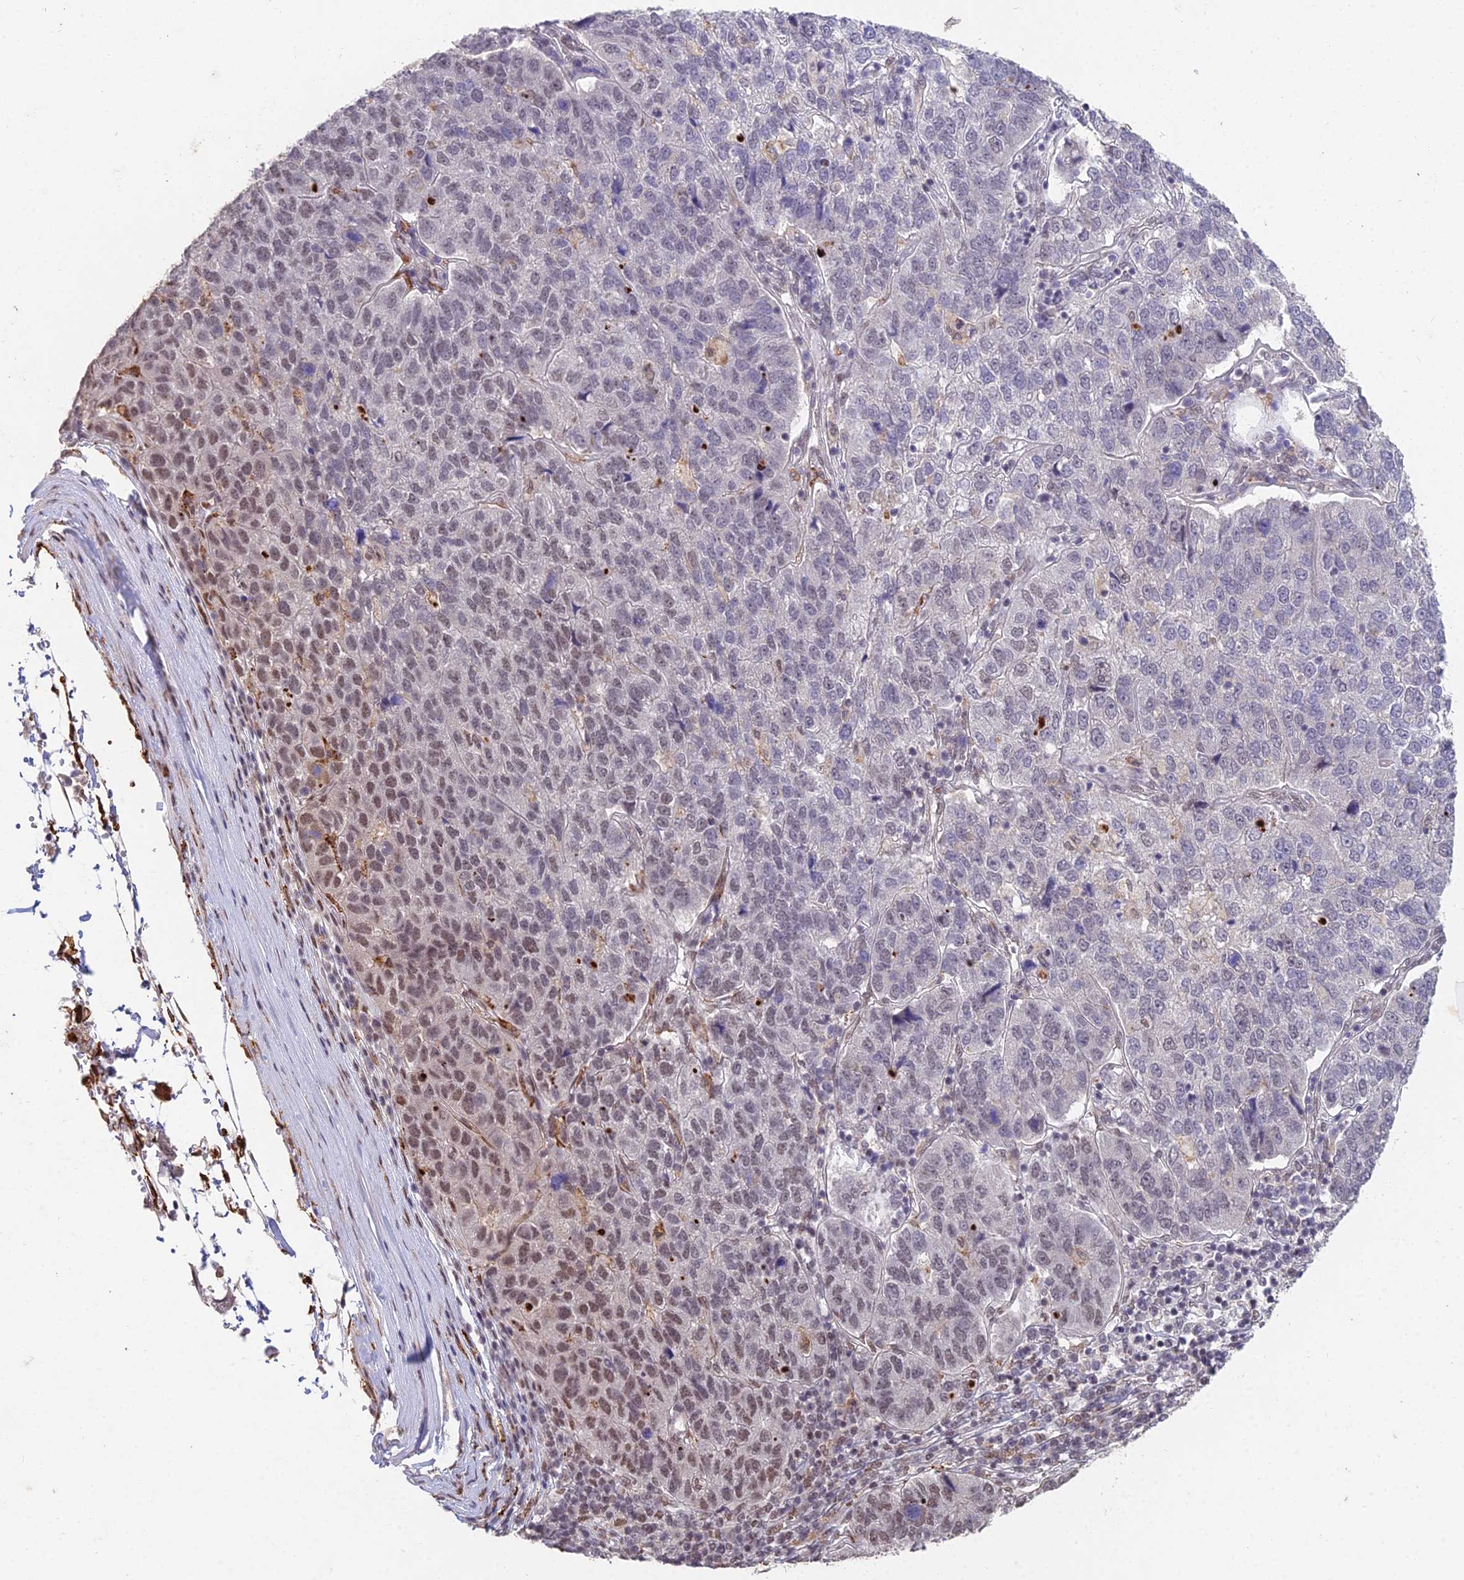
{"staining": {"intensity": "moderate", "quantity": "<25%", "location": "nuclear"}, "tissue": "pancreatic cancer", "cell_type": "Tumor cells", "image_type": "cancer", "snomed": [{"axis": "morphology", "description": "Adenocarcinoma, NOS"}, {"axis": "topography", "description": "Pancreas"}], "caption": "This is a histology image of immunohistochemistry (IHC) staining of pancreatic cancer, which shows moderate expression in the nuclear of tumor cells.", "gene": "ABHD17A", "patient": {"sex": "female", "age": 61}}